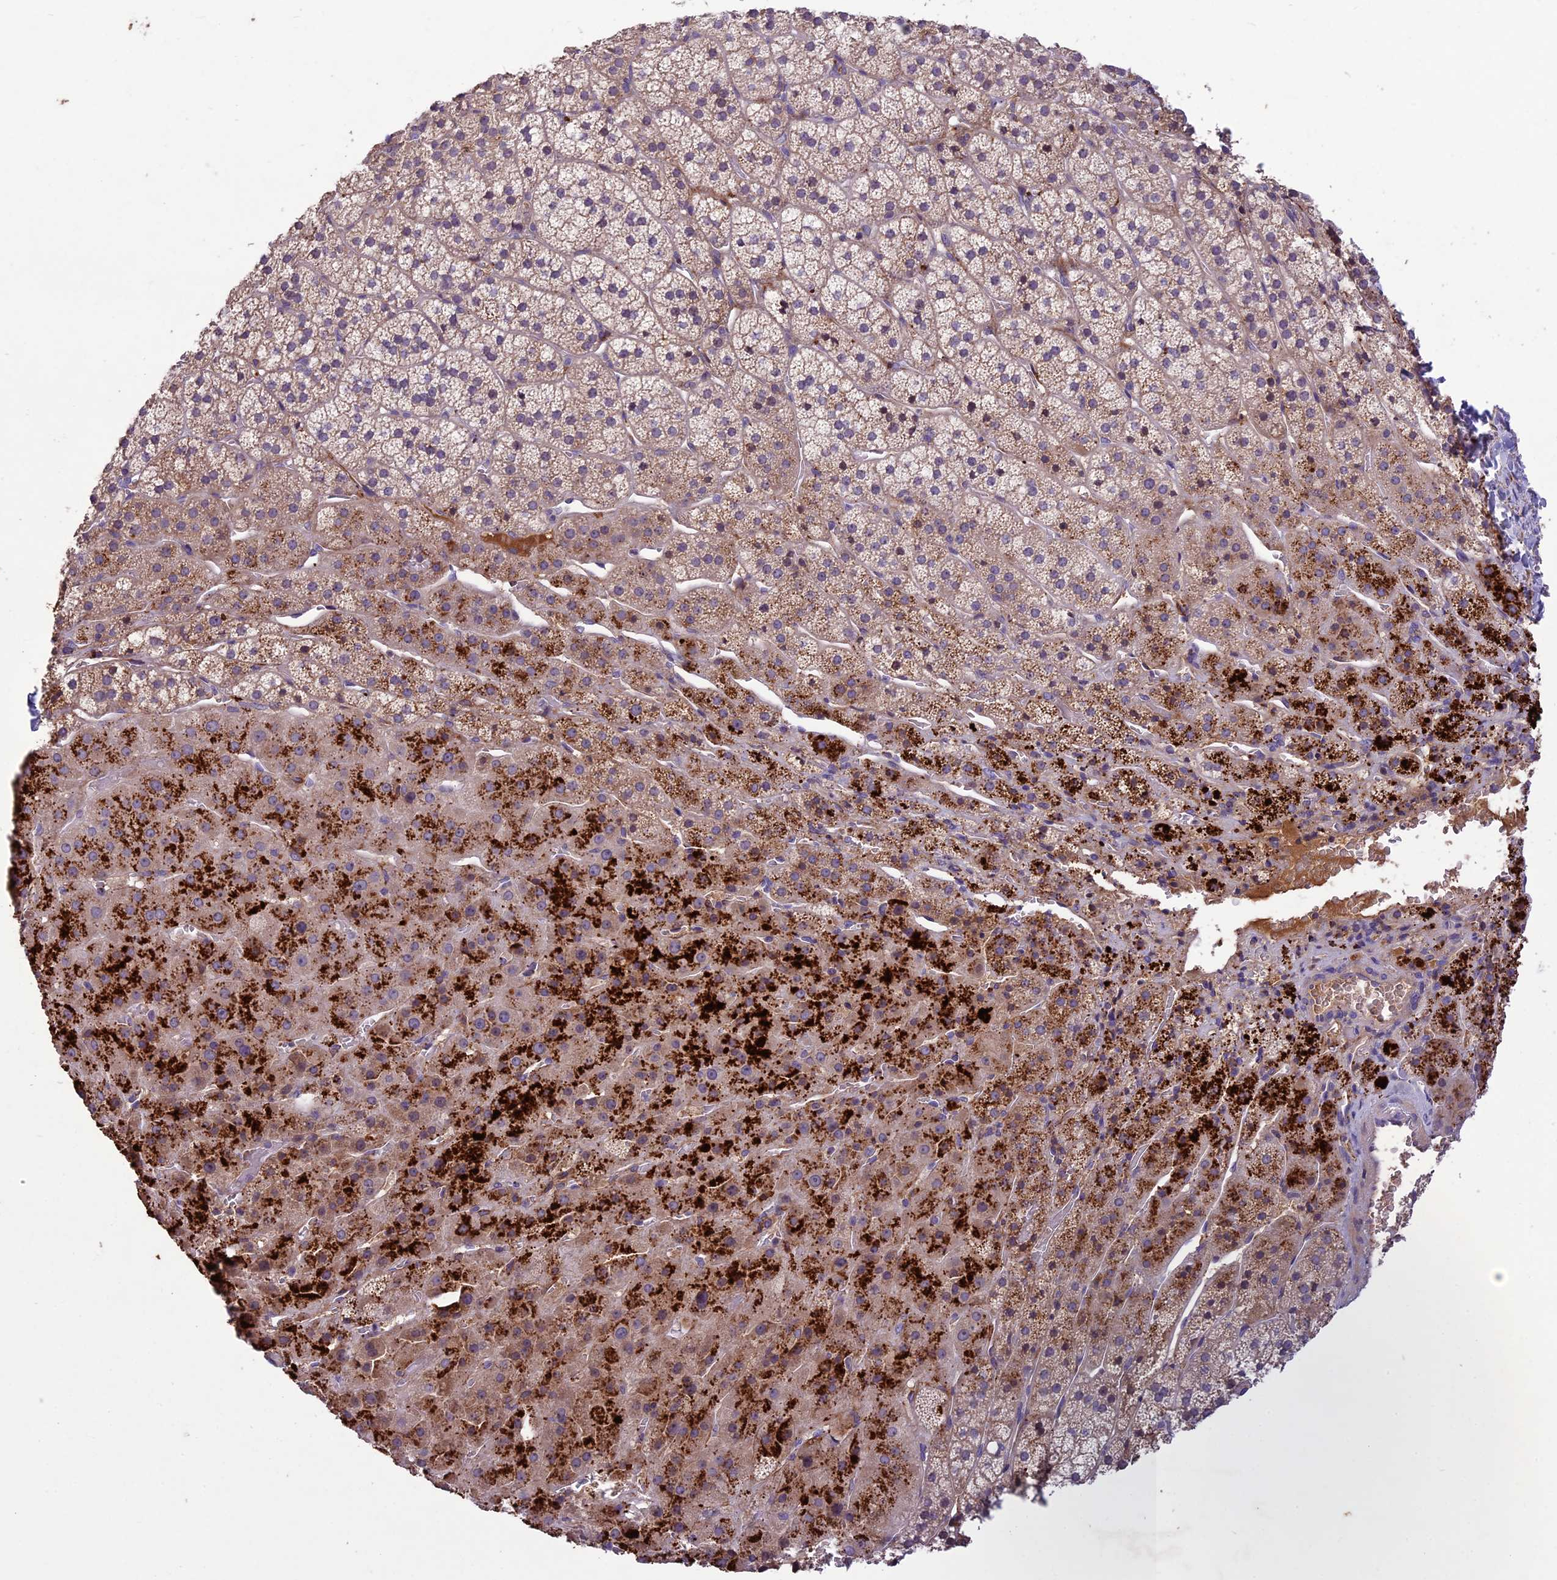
{"staining": {"intensity": "moderate", "quantity": "25%-75%", "location": "cytoplasmic/membranous"}, "tissue": "adrenal gland", "cell_type": "Glandular cells", "image_type": "normal", "snomed": [{"axis": "morphology", "description": "Normal tissue, NOS"}, {"axis": "topography", "description": "Adrenal gland"}], "caption": "Protein expression analysis of benign human adrenal gland reveals moderate cytoplasmic/membranous expression in about 25%-75% of glandular cells. (Stains: DAB (3,3'-diaminobenzidine) in brown, nuclei in blue, Microscopy: brightfield microscopy at high magnification).", "gene": "ADO", "patient": {"sex": "female", "age": 44}}